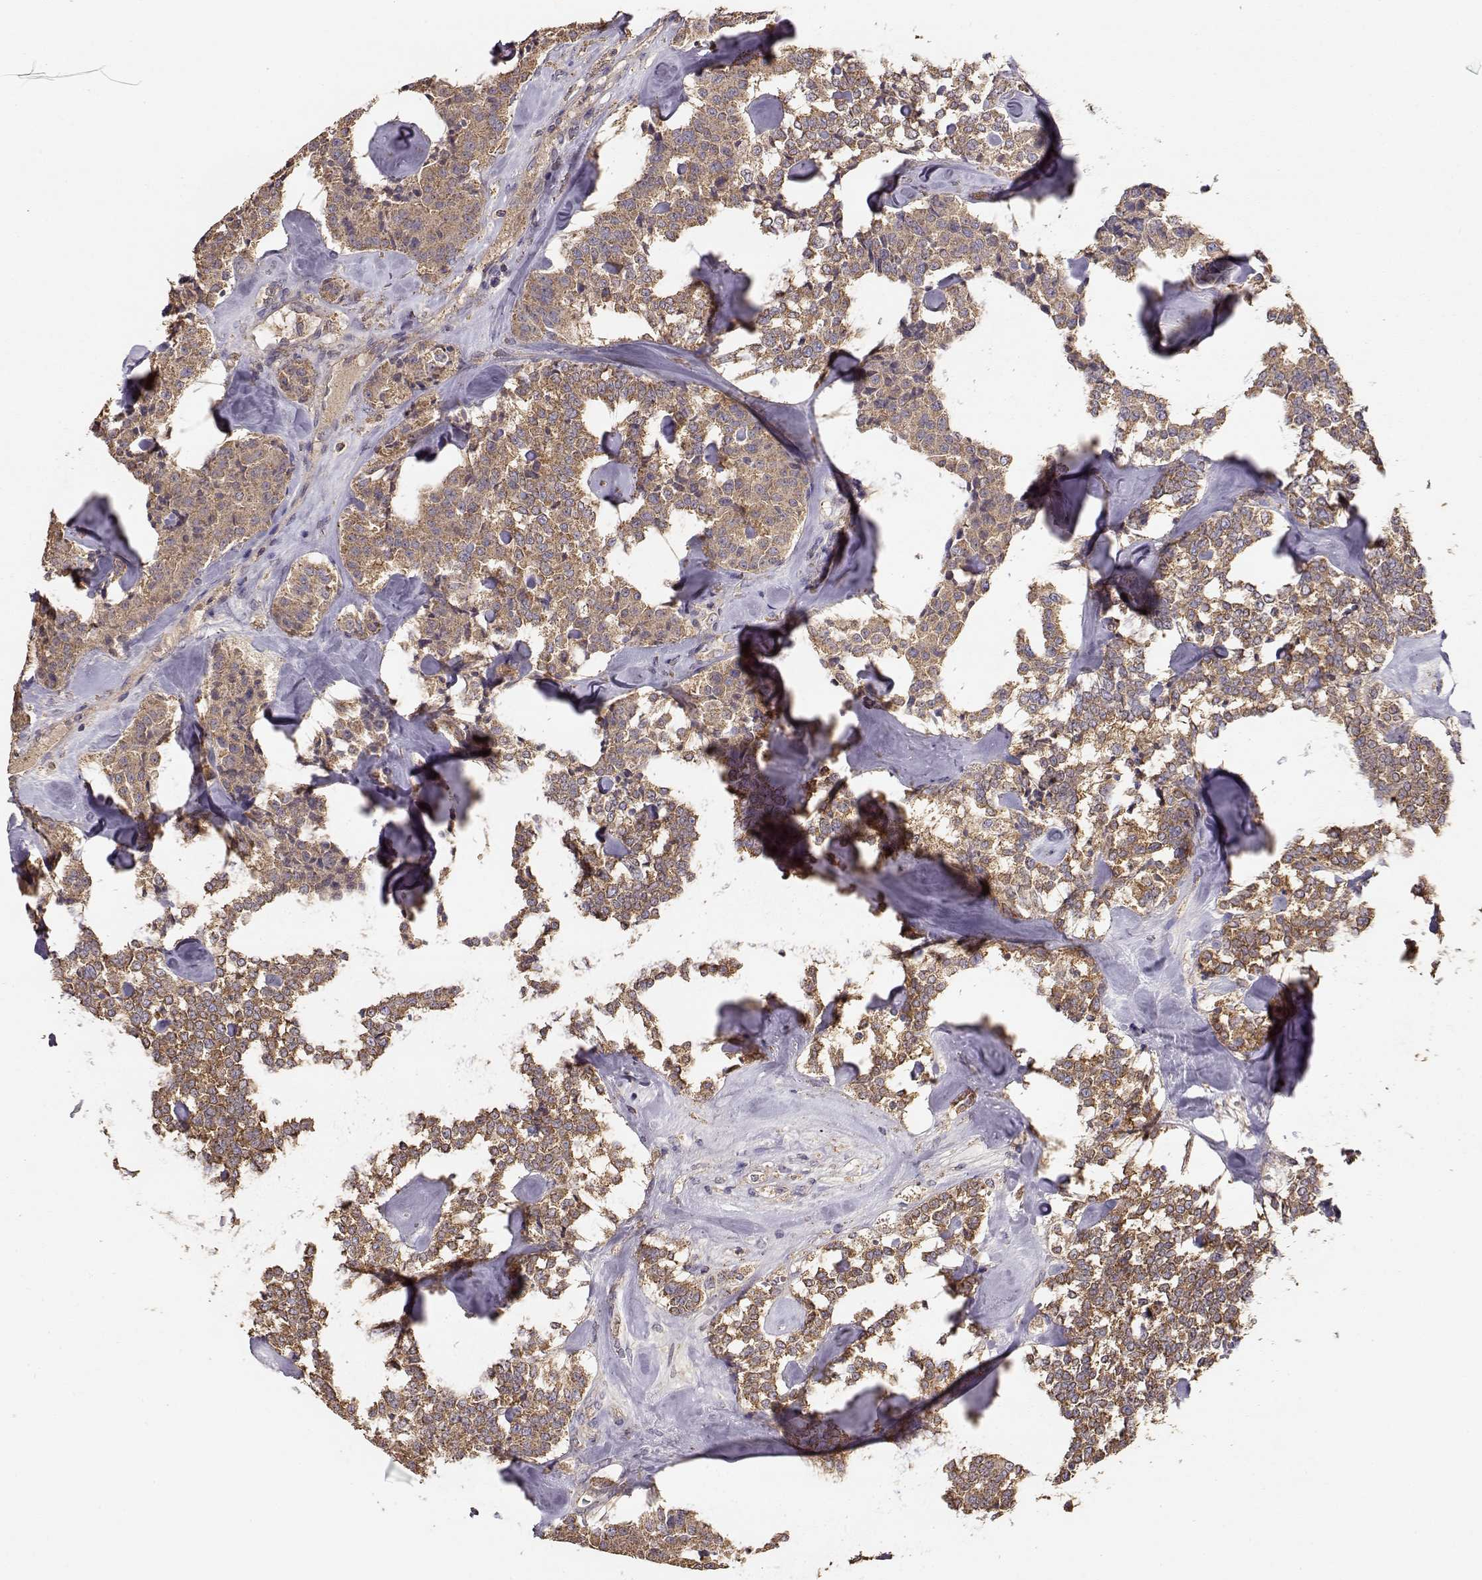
{"staining": {"intensity": "moderate", "quantity": ">75%", "location": "cytoplasmic/membranous"}, "tissue": "carcinoid", "cell_type": "Tumor cells", "image_type": "cancer", "snomed": [{"axis": "morphology", "description": "Carcinoid, malignant, NOS"}, {"axis": "topography", "description": "Pancreas"}], "caption": "DAB (3,3'-diaminobenzidine) immunohistochemical staining of human malignant carcinoid reveals moderate cytoplasmic/membranous protein staining in approximately >75% of tumor cells. (DAB (3,3'-diaminobenzidine) IHC, brown staining for protein, blue staining for nuclei).", "gene": "TARS3", "patient": {"sex": "male", "age": 41}}